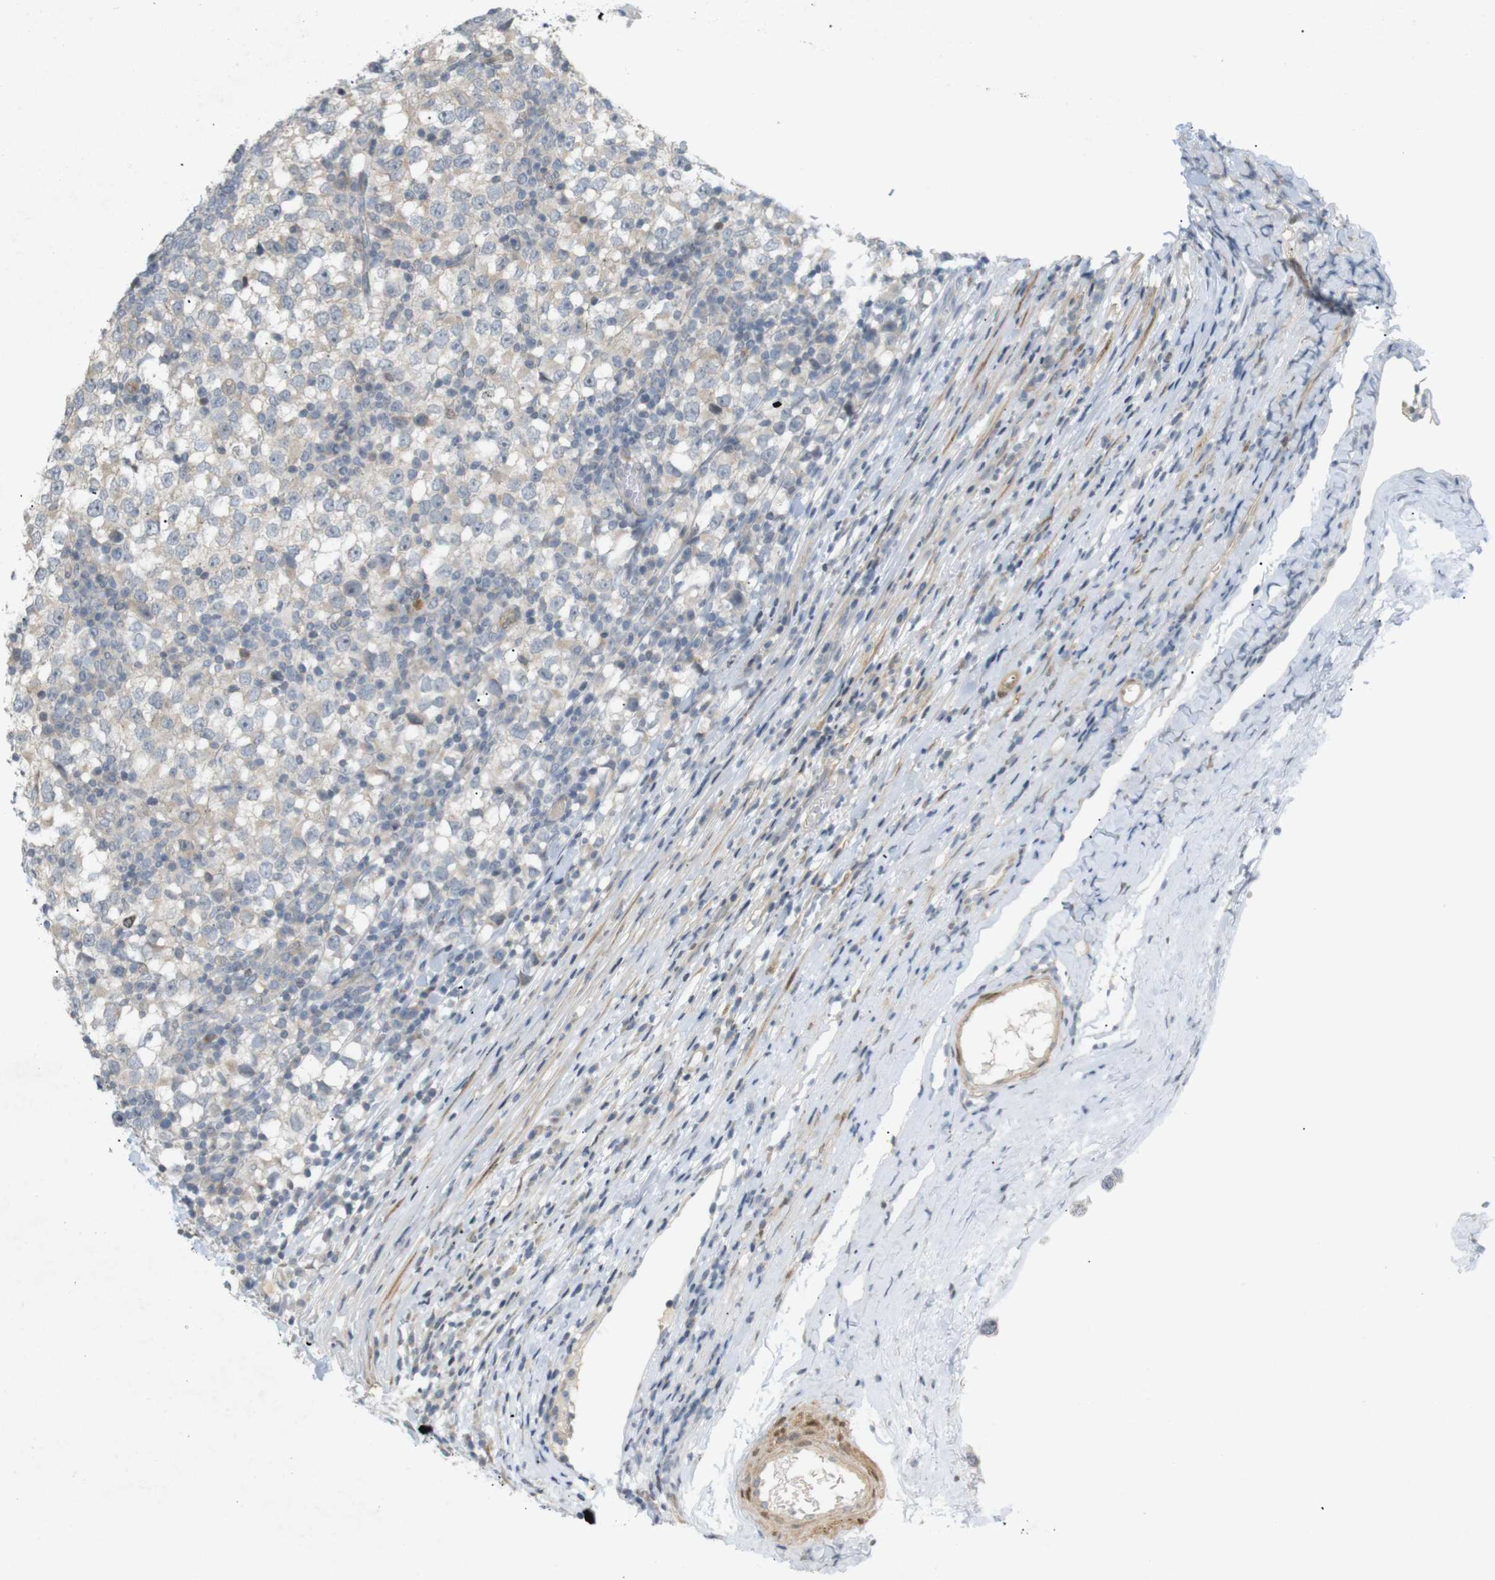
{"staining": {"intensity": "negative", "quantity": "none", "location": "none"}, "tissue": "testis cancer", "cell_type": "Tumor cells", "image_type": "cancer", "snomed": [{"axis": "morphology", "description": "Seminoma, NOS"}, {"axis": "topography", "description": "Testis"}], "caption": "Immunohistochemistry of testis cancer displays no positivity in tumor cells. Nuclei are stained in blue.", "gene": "PPP1R14A", "patient": {"sex": "male", "age": 65}}